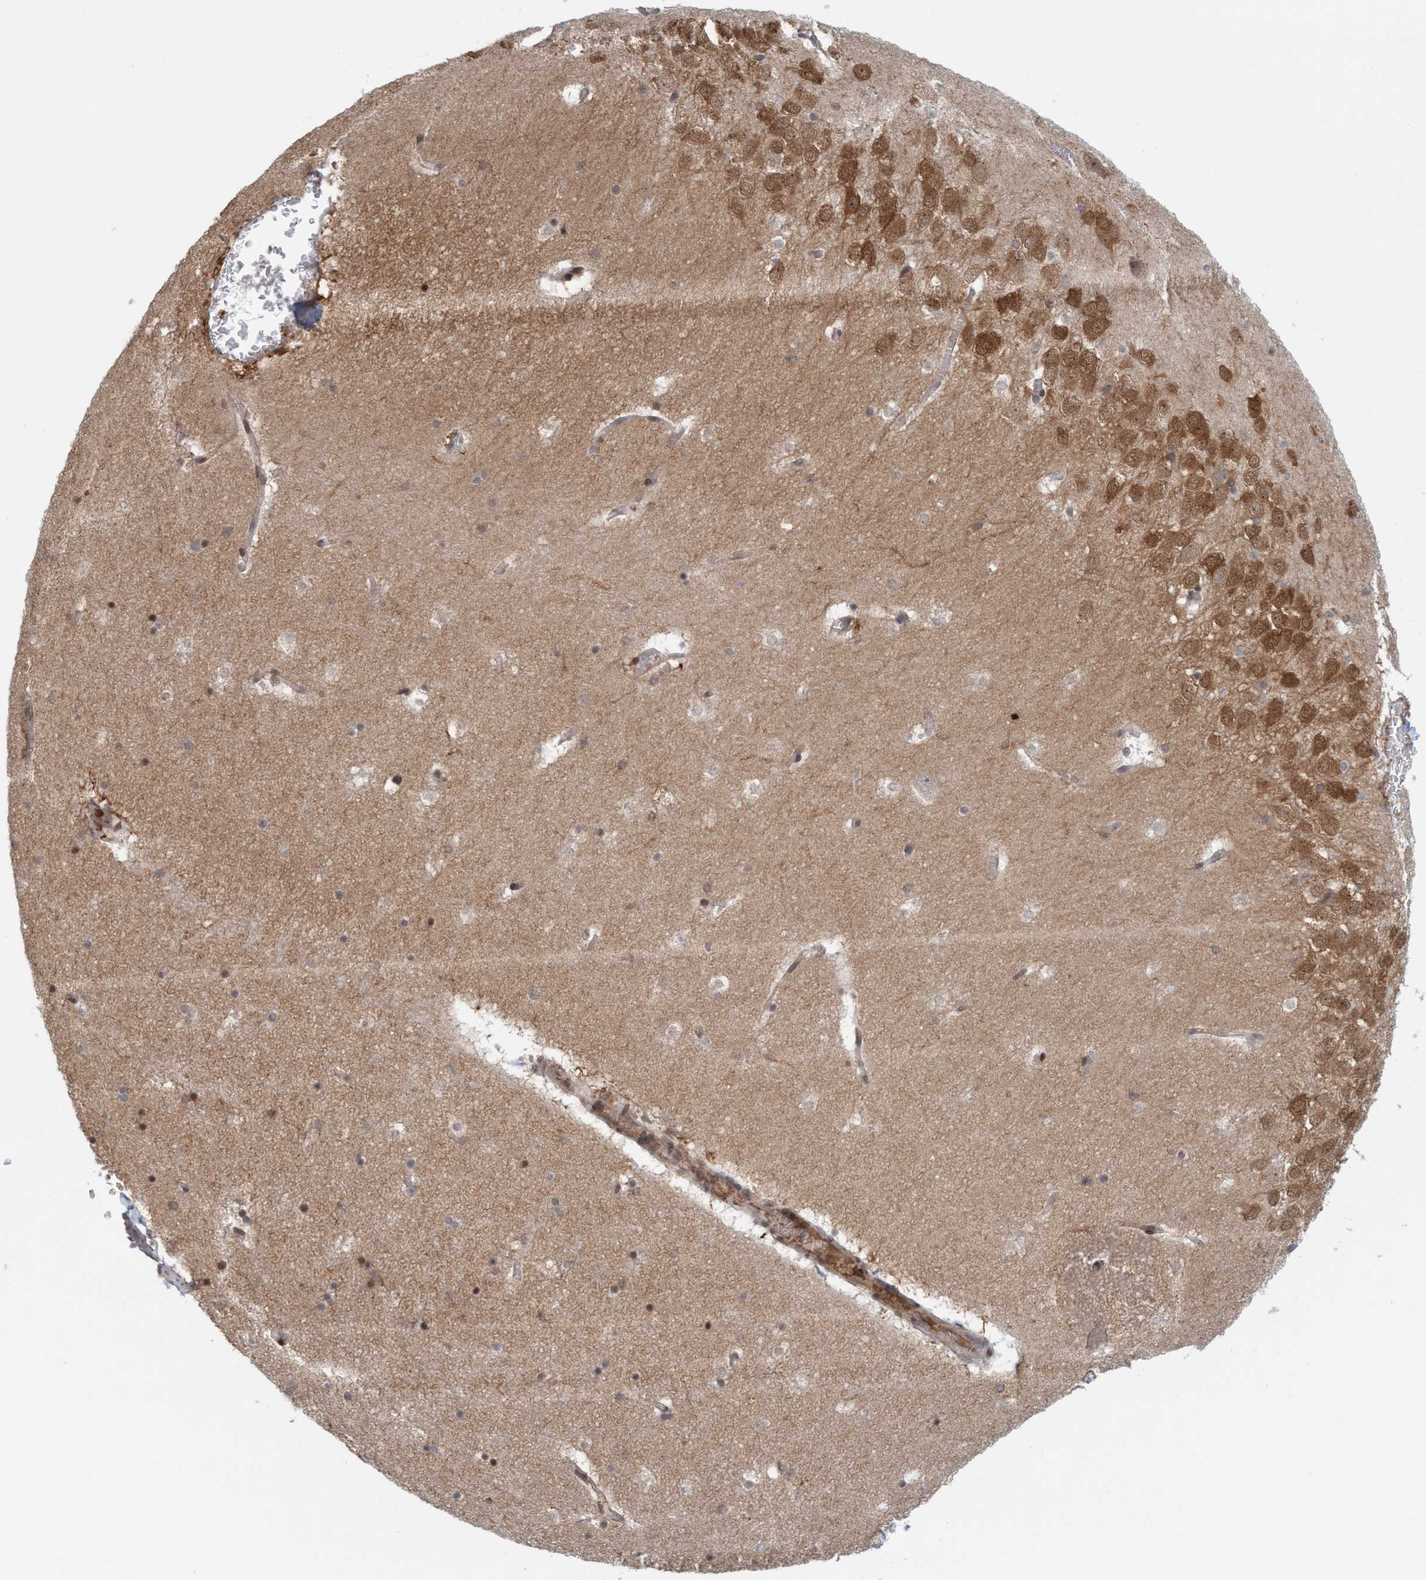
{"staining": {"intensity": "moderate", "quantity": "<25%", "location": "nuclear"}, "tissue": "hippocampus", "cell_type": "Glial cells", "image_type": "normal", "snomed": [{"axis": "morphology", "description": "Normal tissue, NOS"}, {"axis": "topography", "description": "Hippocampus"}], "caption": "Immunohistochemical staining of normal human hippocampus shows moderate nuclear protein staining in approximately <25% of glial cells.", "gene": "SPECC1", "patient": {"sex": "male", "age": 45}}